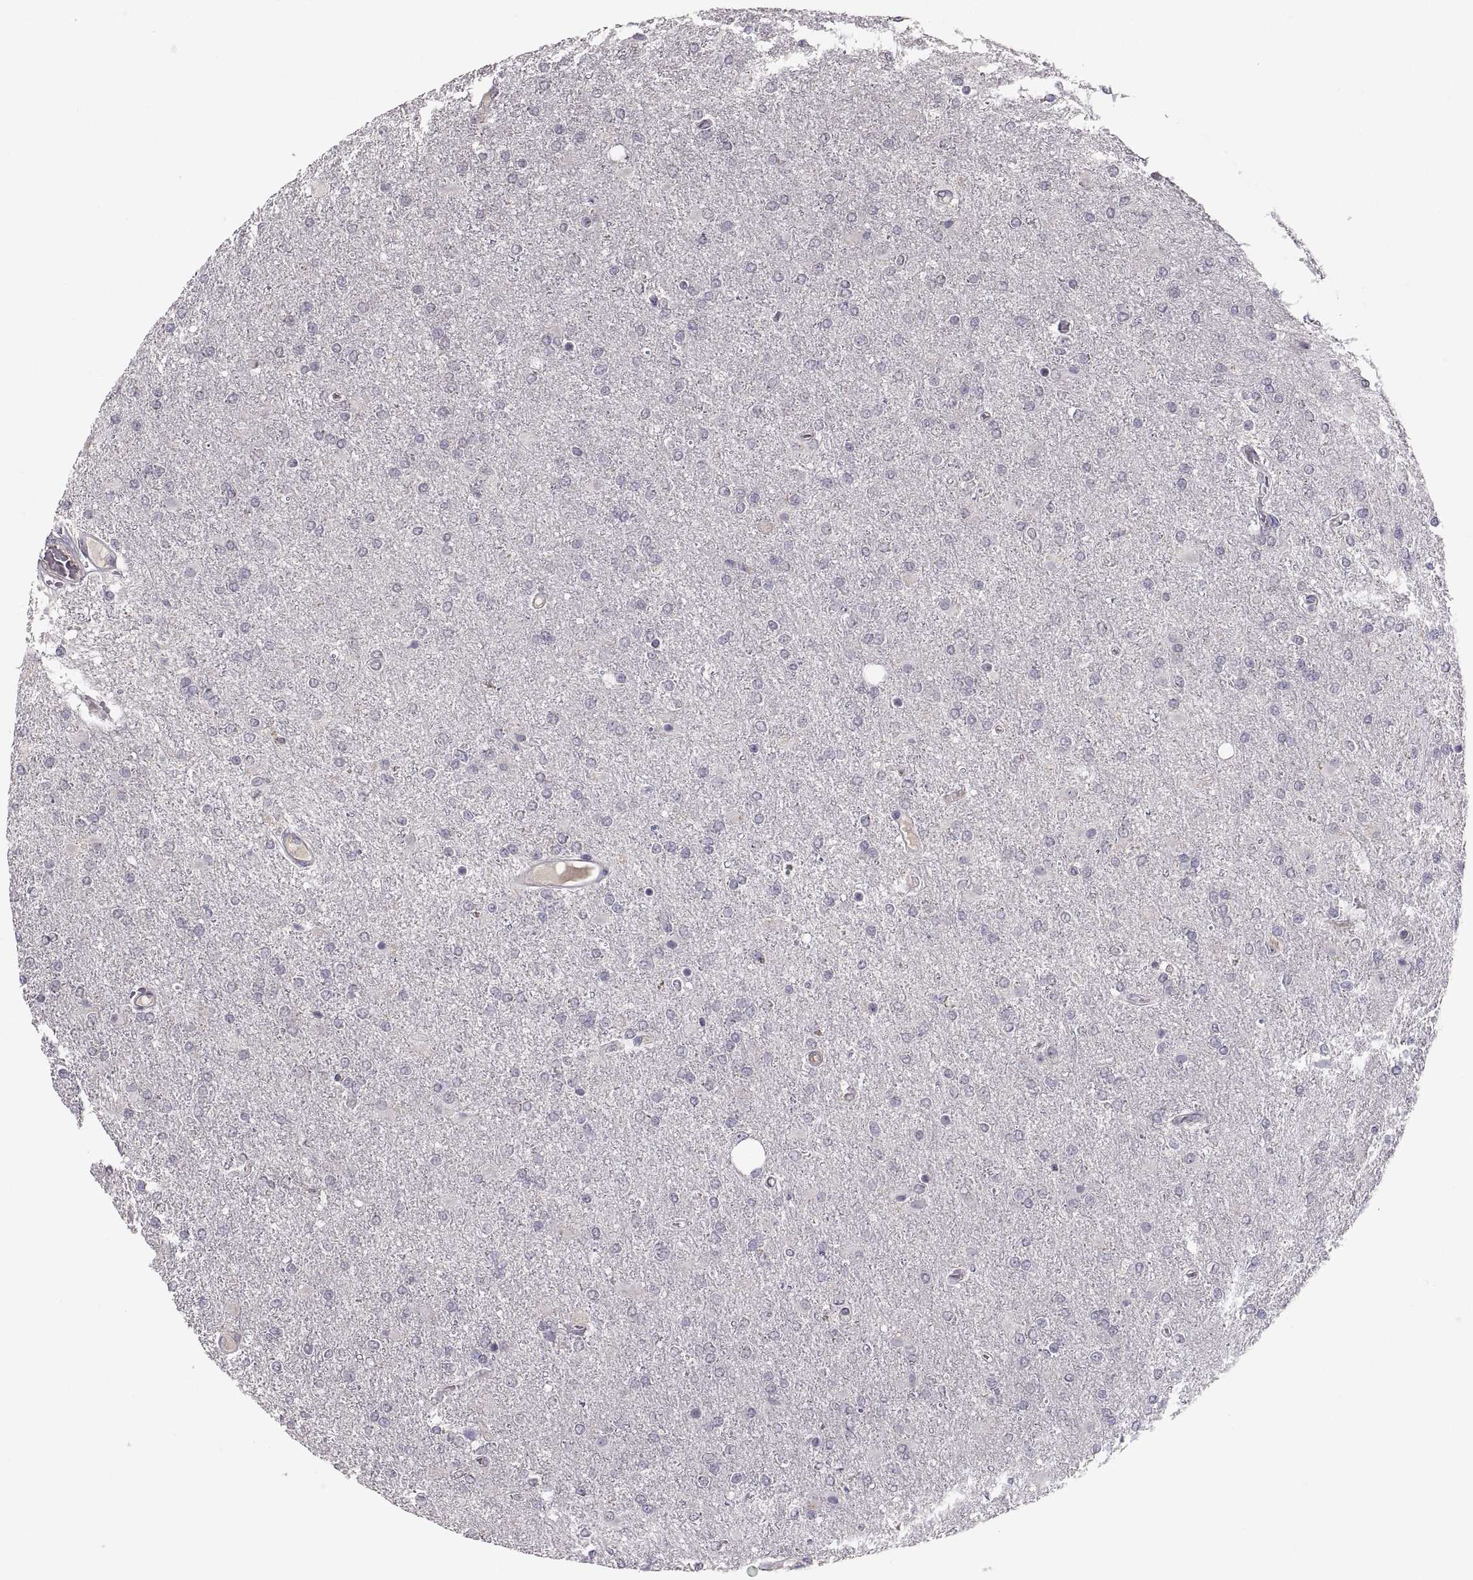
{"staining": {"intensity": "negative", "quantity": "none", "location": "none"}, "tissue": "glioma", "cell_type": "Tumor cells", "image_type": "cancer", "snomed": [{"axis": "morphology", "description": "Glioma, malignant, High grade"}, {"axis": "topography", "description": "Cerebral cortex"}], "caption": "This is a micrograph of IHC staining of glioma, which shows no positivity in tumor cells.", "gene": "PAX2", "patient": {"sex": "male", "age": 70}}